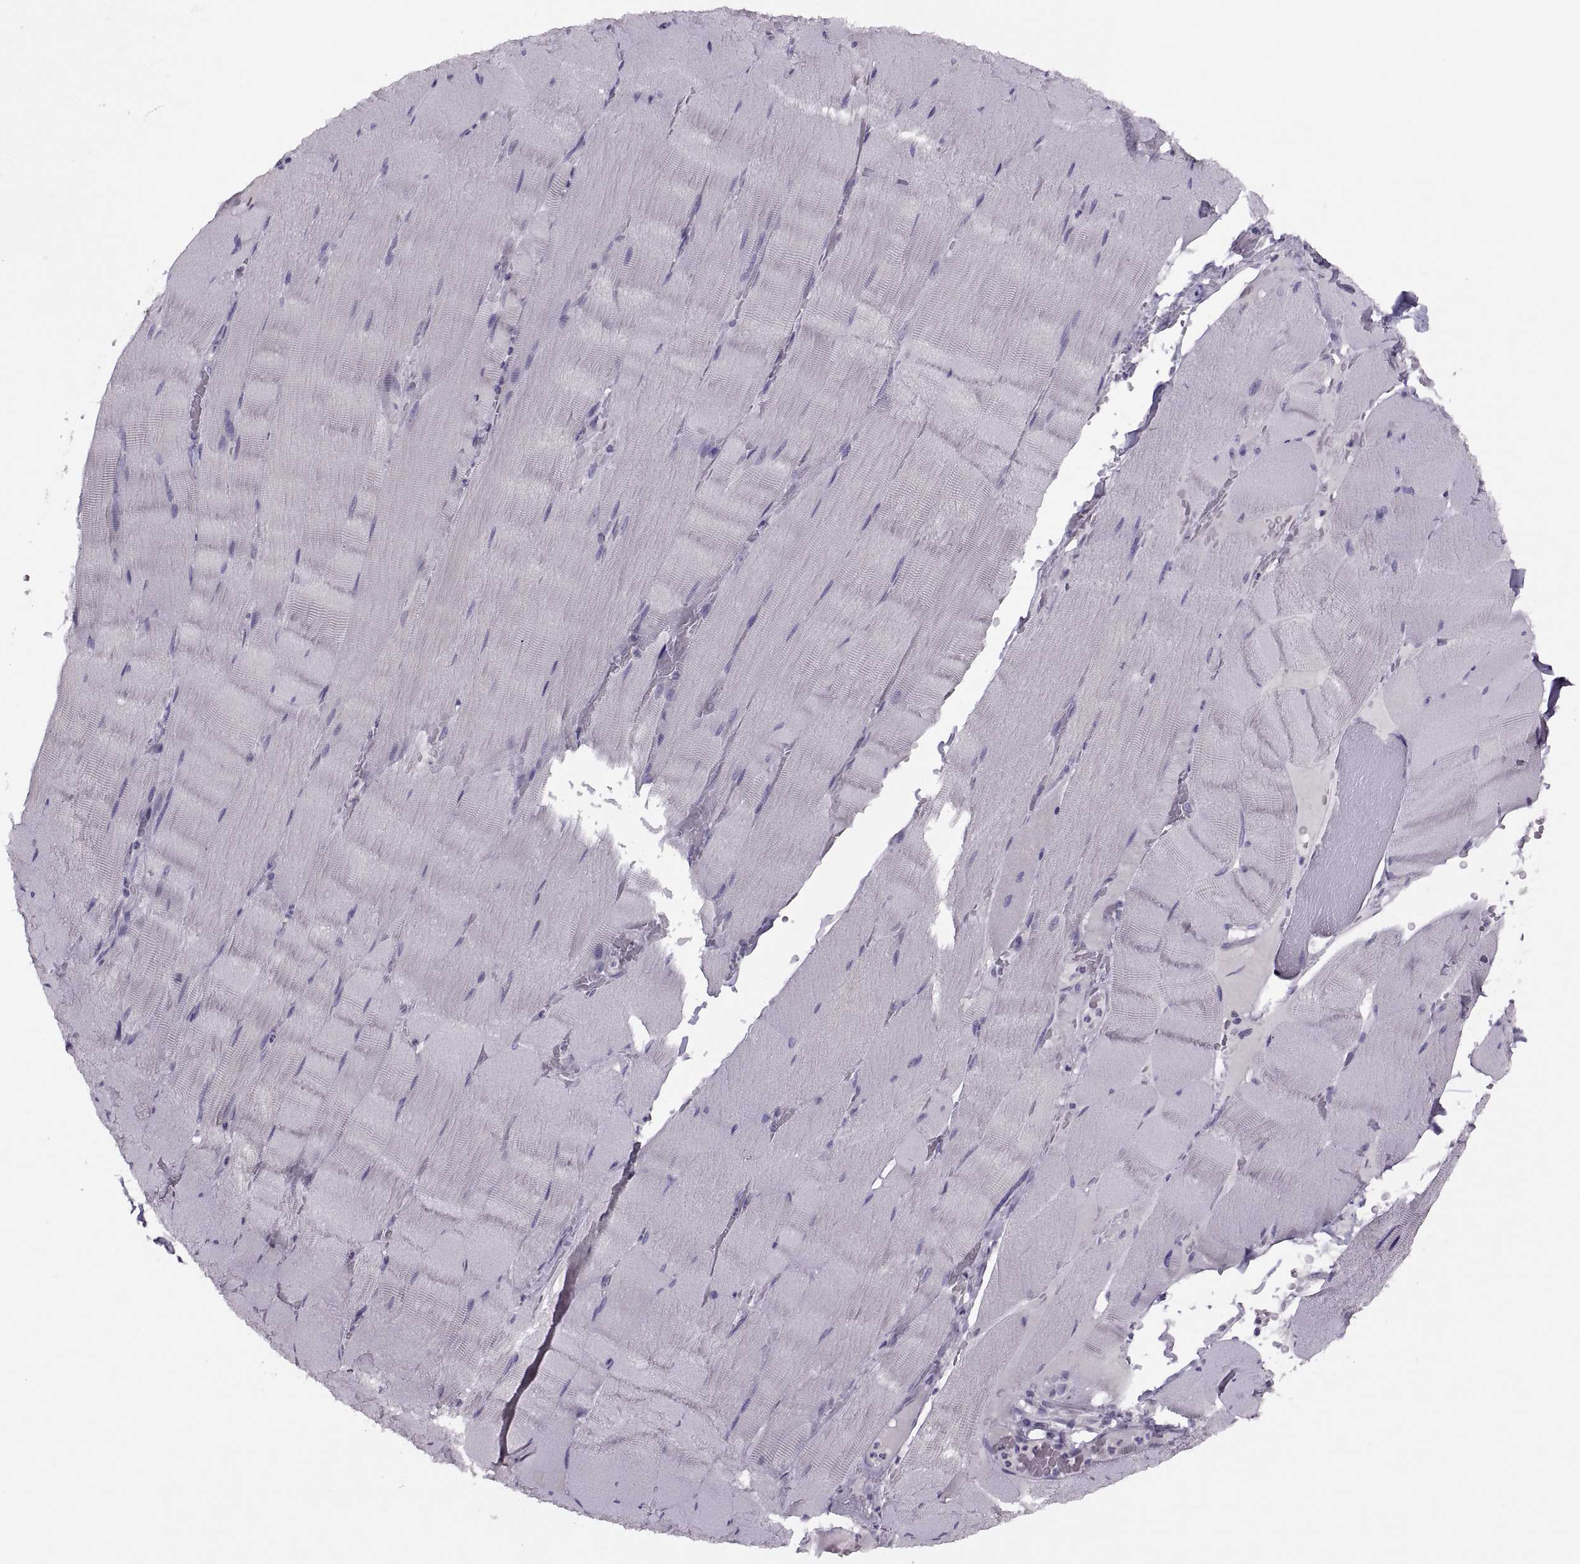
{"staining": {"intensity": "negative", "quantity": "none", "location": "none"}, "tissue": "skeletal muscle", "cell_type": "Myocytes", "image_type": "normal", "snomed": [{"axis": "morphology", "description": "Normal tissue, NOS"}, {"axis": "topography", "description": "Skeletal muscle"}], "caption": "High magnification brightfield microscopy of unremarkable skeletal muscle stained with DAB (3,3'-diaminobenzidine) (brown) and counterstained with hematoxylin (blue): myocytes show no significant positivity. Brightfield microscopy of IHC stained with DAB (brown) and hematoxylin (blue), captured at high magnification.", "gene": "PRSS54", "patient": {"sex": "male", "age": 56}}